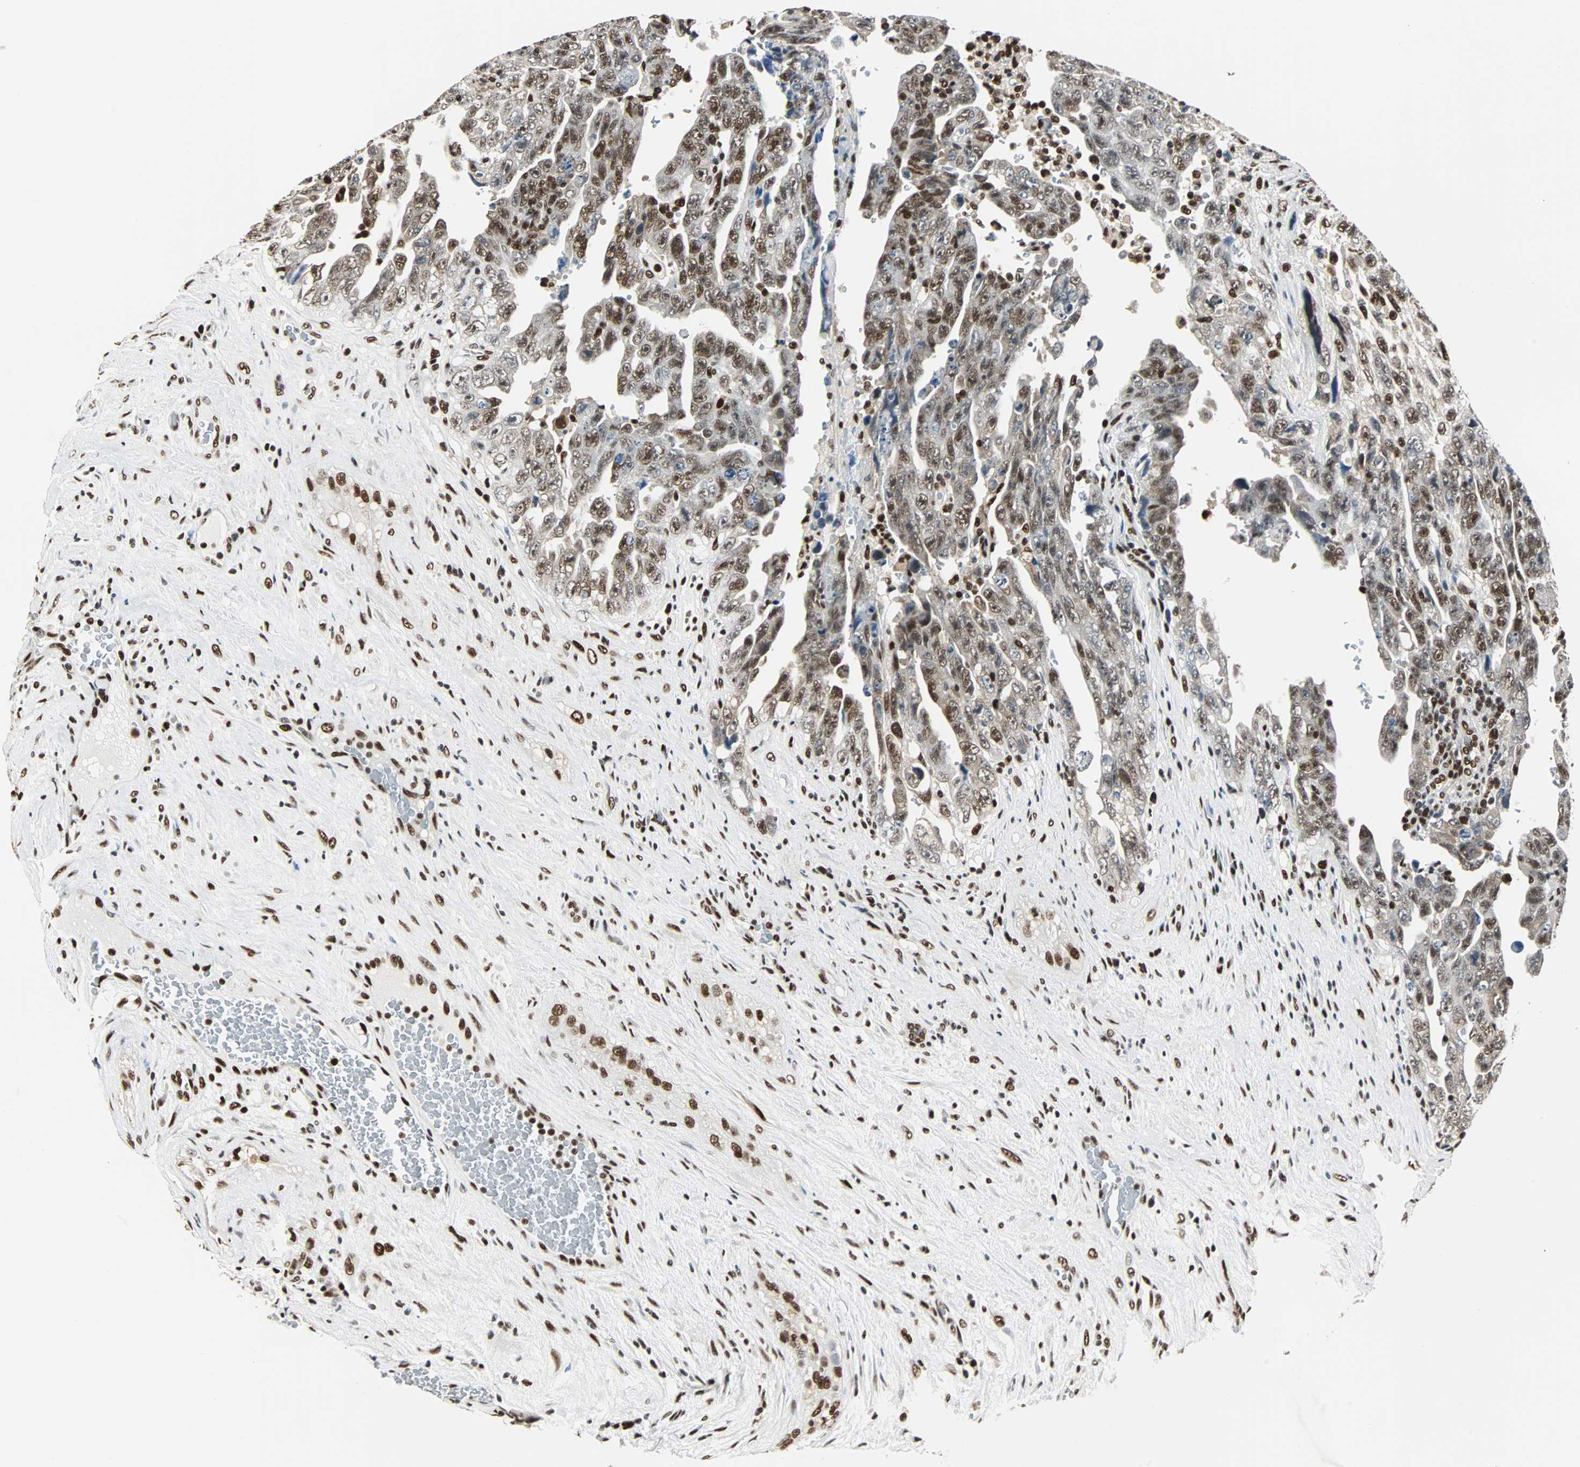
{"staining": {"intensity": "strong", "quantity": ">75%", "location": "nuclear"}, "tissue": "testis cancer", "cell_type": "Tumor cells", "image_type": "cancer", "snomed": [{"axis": "morphology", "description": "Carcinoma, Embryonal, NOS"}, {"axis": "topography", "description": "Testis"}], "caption": "A histopathology image showing strong nuclear expression in about >75% of tumor cells in testis embryonal carcinoma, as visualized by brown immunohistochemical staining.", "gene": "XRCC4", "patient": {"sex": "male", "age": 28}}